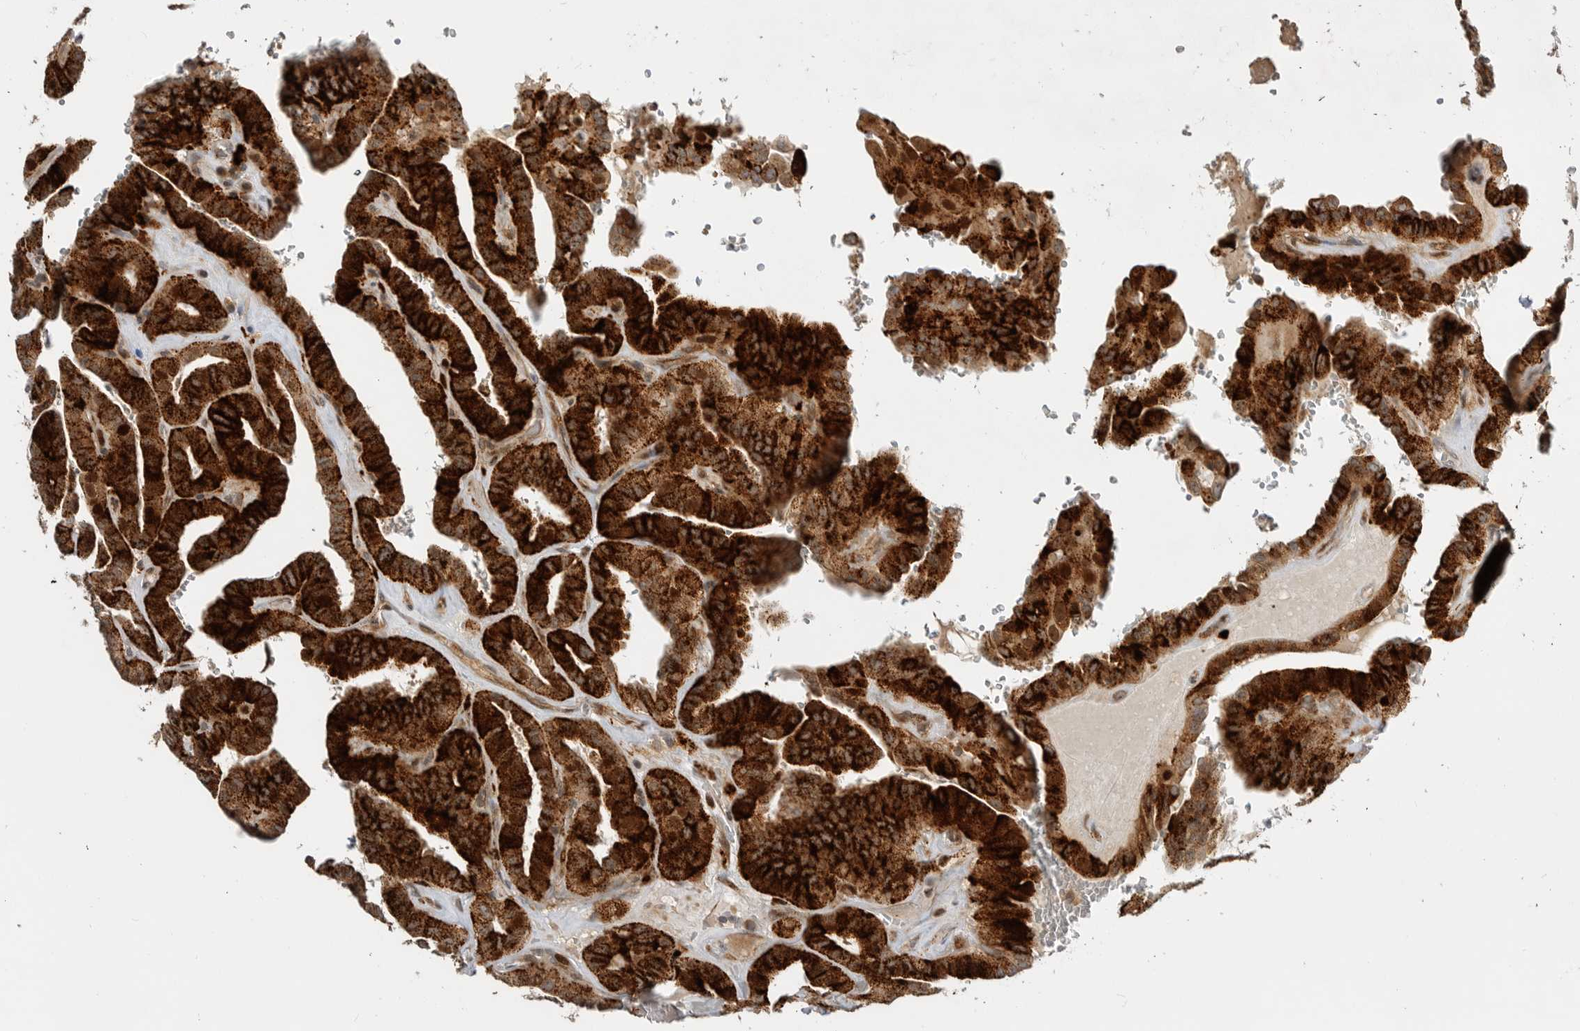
{"staining": {"intensity": "strong", "quantity": ">75%", "location": "cytoplasmic/membranous"}, "tissue": "thyroid cancer", "cell_type": "Tumor cells", "image_type": "cancer", "snomed": [{"axis": "morphology", "description": "Papillary adenocarcinoma, NOS"}, {"axis": "topography", "description": "Thyroid gland"}], "caption": "Thyroid papillary adenocarcinoma was stained to show a protein in brown. There is high levels of strong cytoplasmic/membranous expression in about >75% of tumor cells. The staining was performed using DAB (3,3'-diaminobenzidine), with brown indicating positive protein expression. Nuclei are stained blue with hematoxylin.", "gene": "CSNK1G3", "patient": {"sex": "male", "age": 77}}